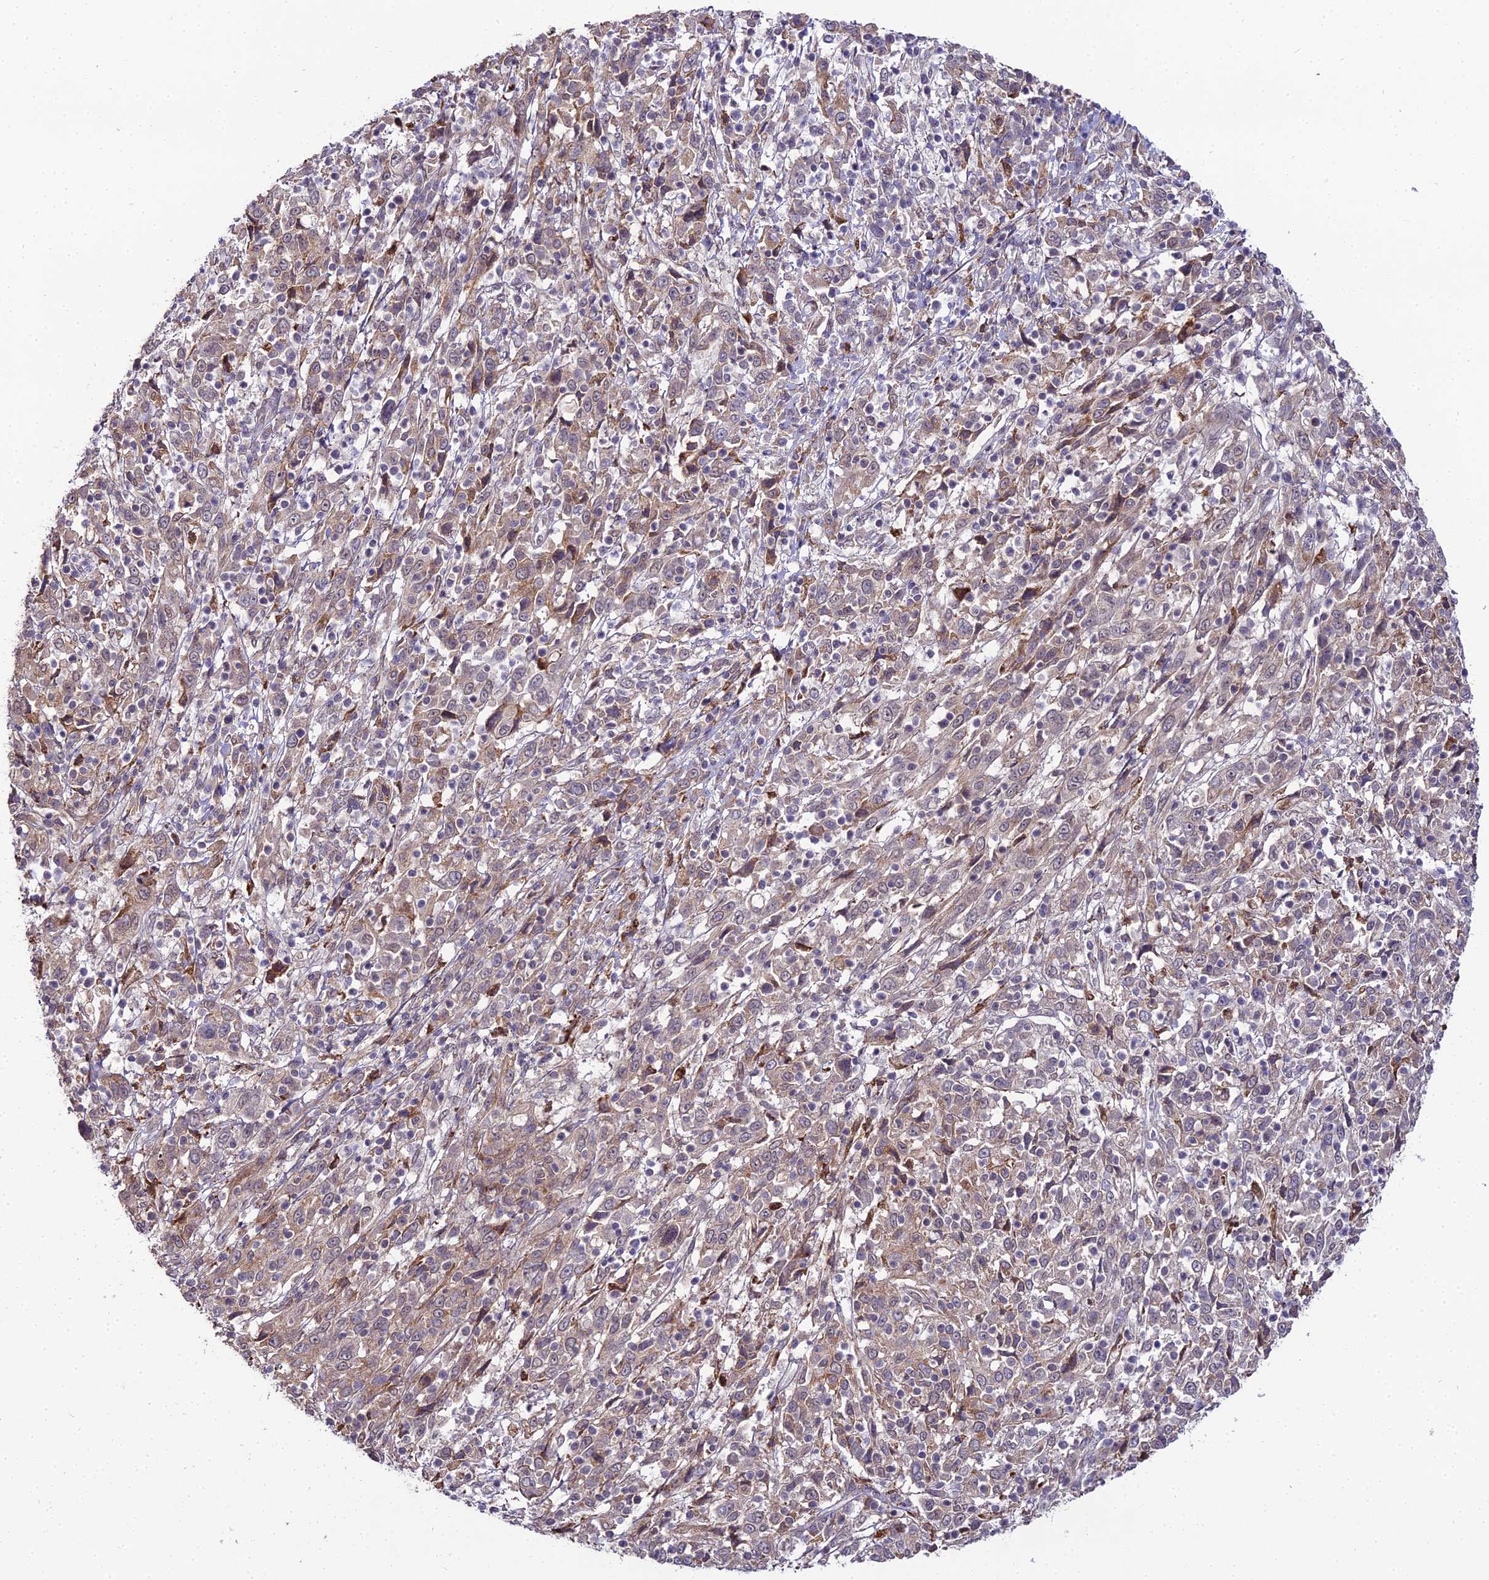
{"staining": {"intensity": "moderate", "quantity": "25%-75%", "location": "cytoplasmic/membranous"}, "tissue": "cervical cancer", "cell_type": "Tumor cells", "image_type": "cancer", "snomed": [{"axis": "morphology", "description": "Squamous cell carcinoma, NOS"}, {"axis": "topography", "description": "Cervix"}], "caption": "Cervical cancer (squamous cell carcinoma) stained with a brown dye shows moderate cytoplasmic/membranous positive staining in approximately 25%-75% of tumor cells.", "gene": "TROAP", "patient": {"sex": "female", "age": 46}}